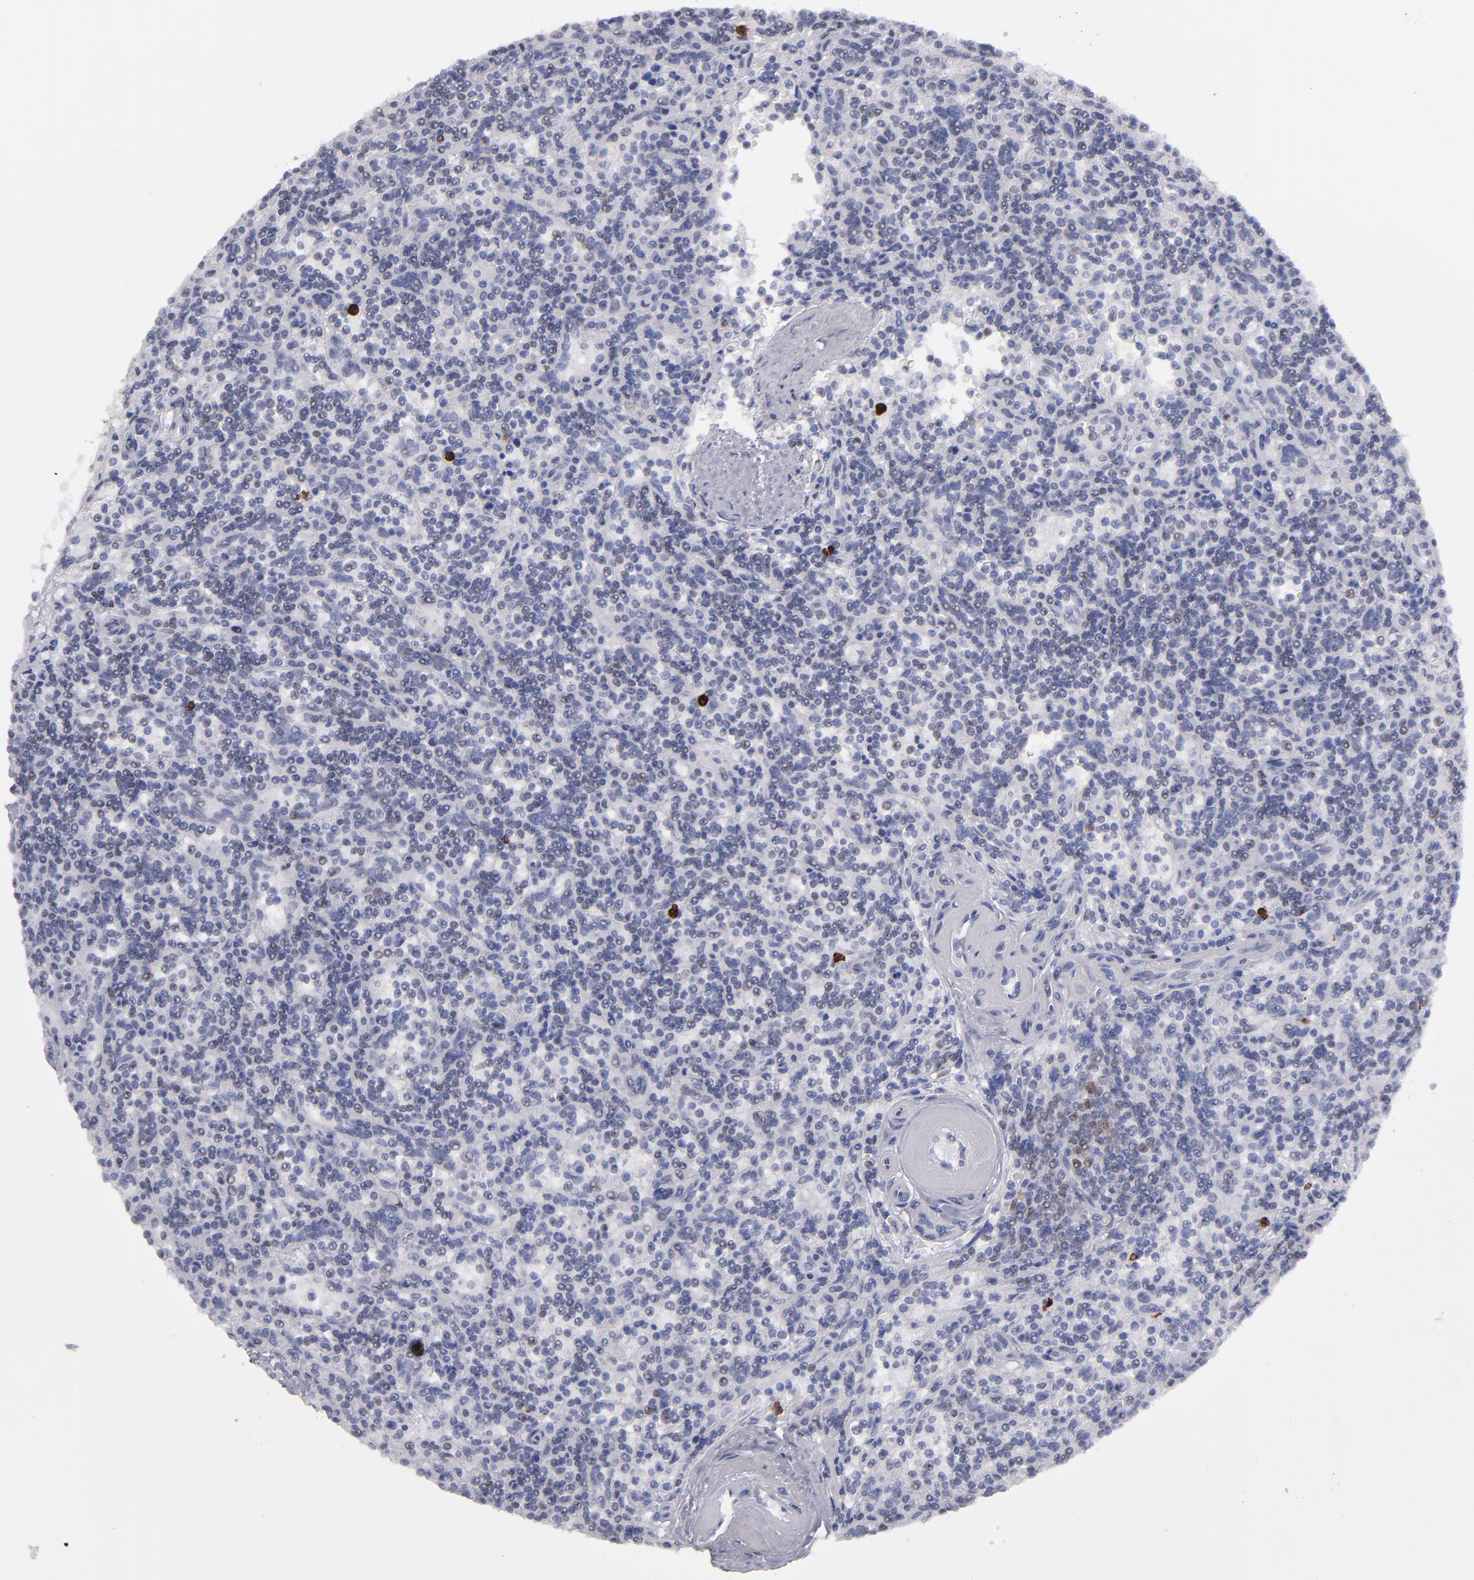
{"staining": {"intensity": "weak", "quantity": "<25%", "location": "nuclear"}, "tissue": "lymphoma", "cell_type": "Tumor cells", "image_type": "cancer", "snomed": [{"axis": "morphology", "description": "Malignant lymphoma, non-Hodgkin's type, Low grade"}, {"axis": "topography", "description": "Spleen"}], "caption": "Lymphoma was stained to show a protein in brown. There is no significant expression in tumor cells. (Immunohistochemistry, brightfield microscopy, high magnification).", "gene": "IRF4", "patient": {"sex": "male", "age": 73}}